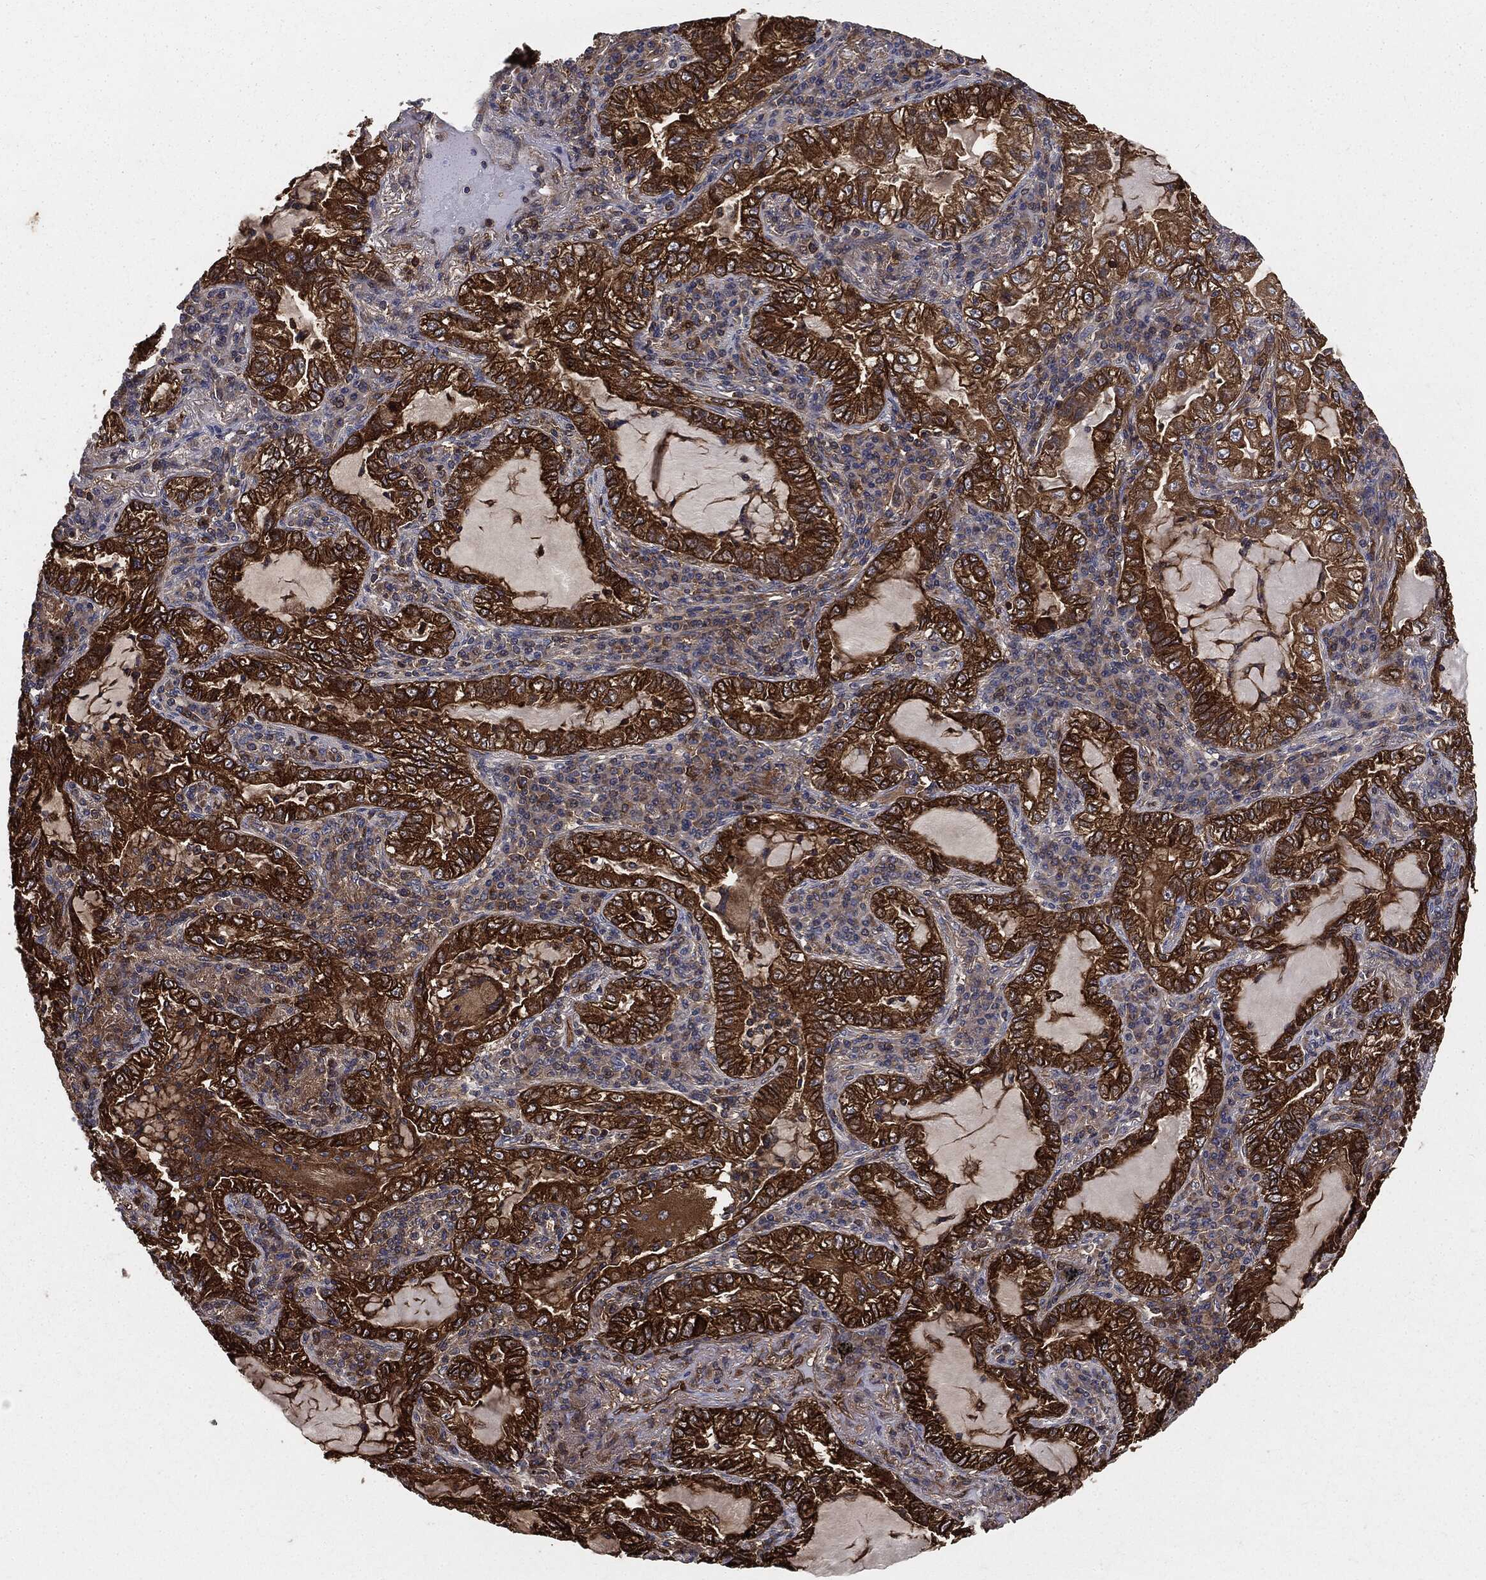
{"staining": {"intensity": "strong", "quantity": ">75%", "location": "cytoplasmic/membranous"}, "tissue": "lung cancer", "cell_type": "Tumor cells", "image_type": "cancer", "snomed": [{"axis": "morphology", "description": "Adenocarcinoma, NOS"}, {"axis": "topography", "description": "Lung"}], "caption": "Protein positivity by IHC reveals strong cytoplasmic/membranous expression in about >75% of tumor cells in adenocarcinoma (lung). The protein of interest is shown in brown color, while the nuclei are stained blue.", "gene": "GNB5", "patient": {"sex": "female", "age": 73}}